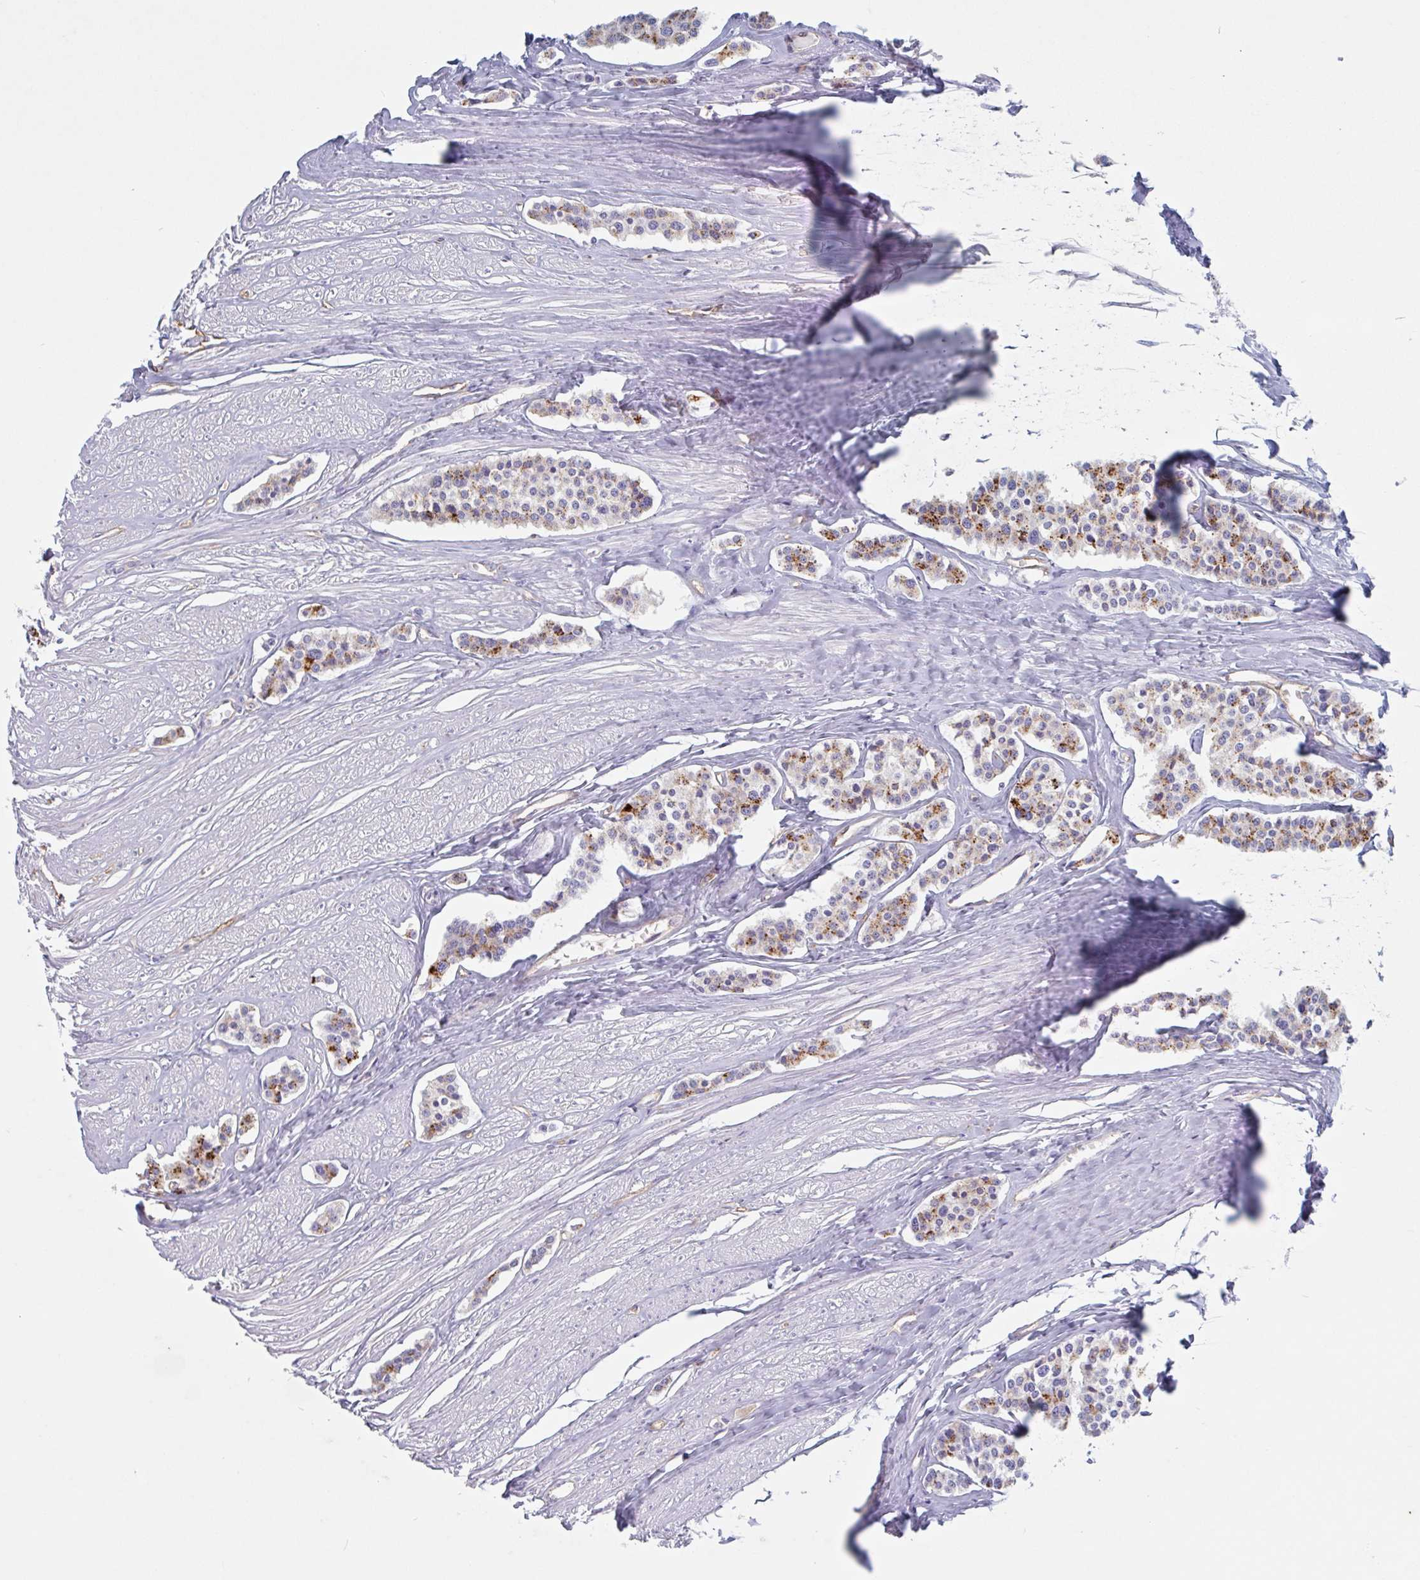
{"staining": {"intensity": "moderate", "quantity": ">75%", "location": "cytoplasmic/membranous"}, "tissue": "carcinoid", "cell_type": "Tumor cells", "image_type": "cancer", "snomed": [{"axis": "morphology", "description": "Carcinoid, malignant, NOS"}, {"axis": "topography", "description": "Small intestine"}], "caption": "Tumor cells reveal medium levels of moderate cytoplasmic/membranous staining in about >75% of cells in carcinoid. (Stains: DAB in brown, nuclei in blue, Microscopy: brightfield microscopy at high magnification).", "gene": "MANBA", "patient": {"sex": "male", "age": 60}}